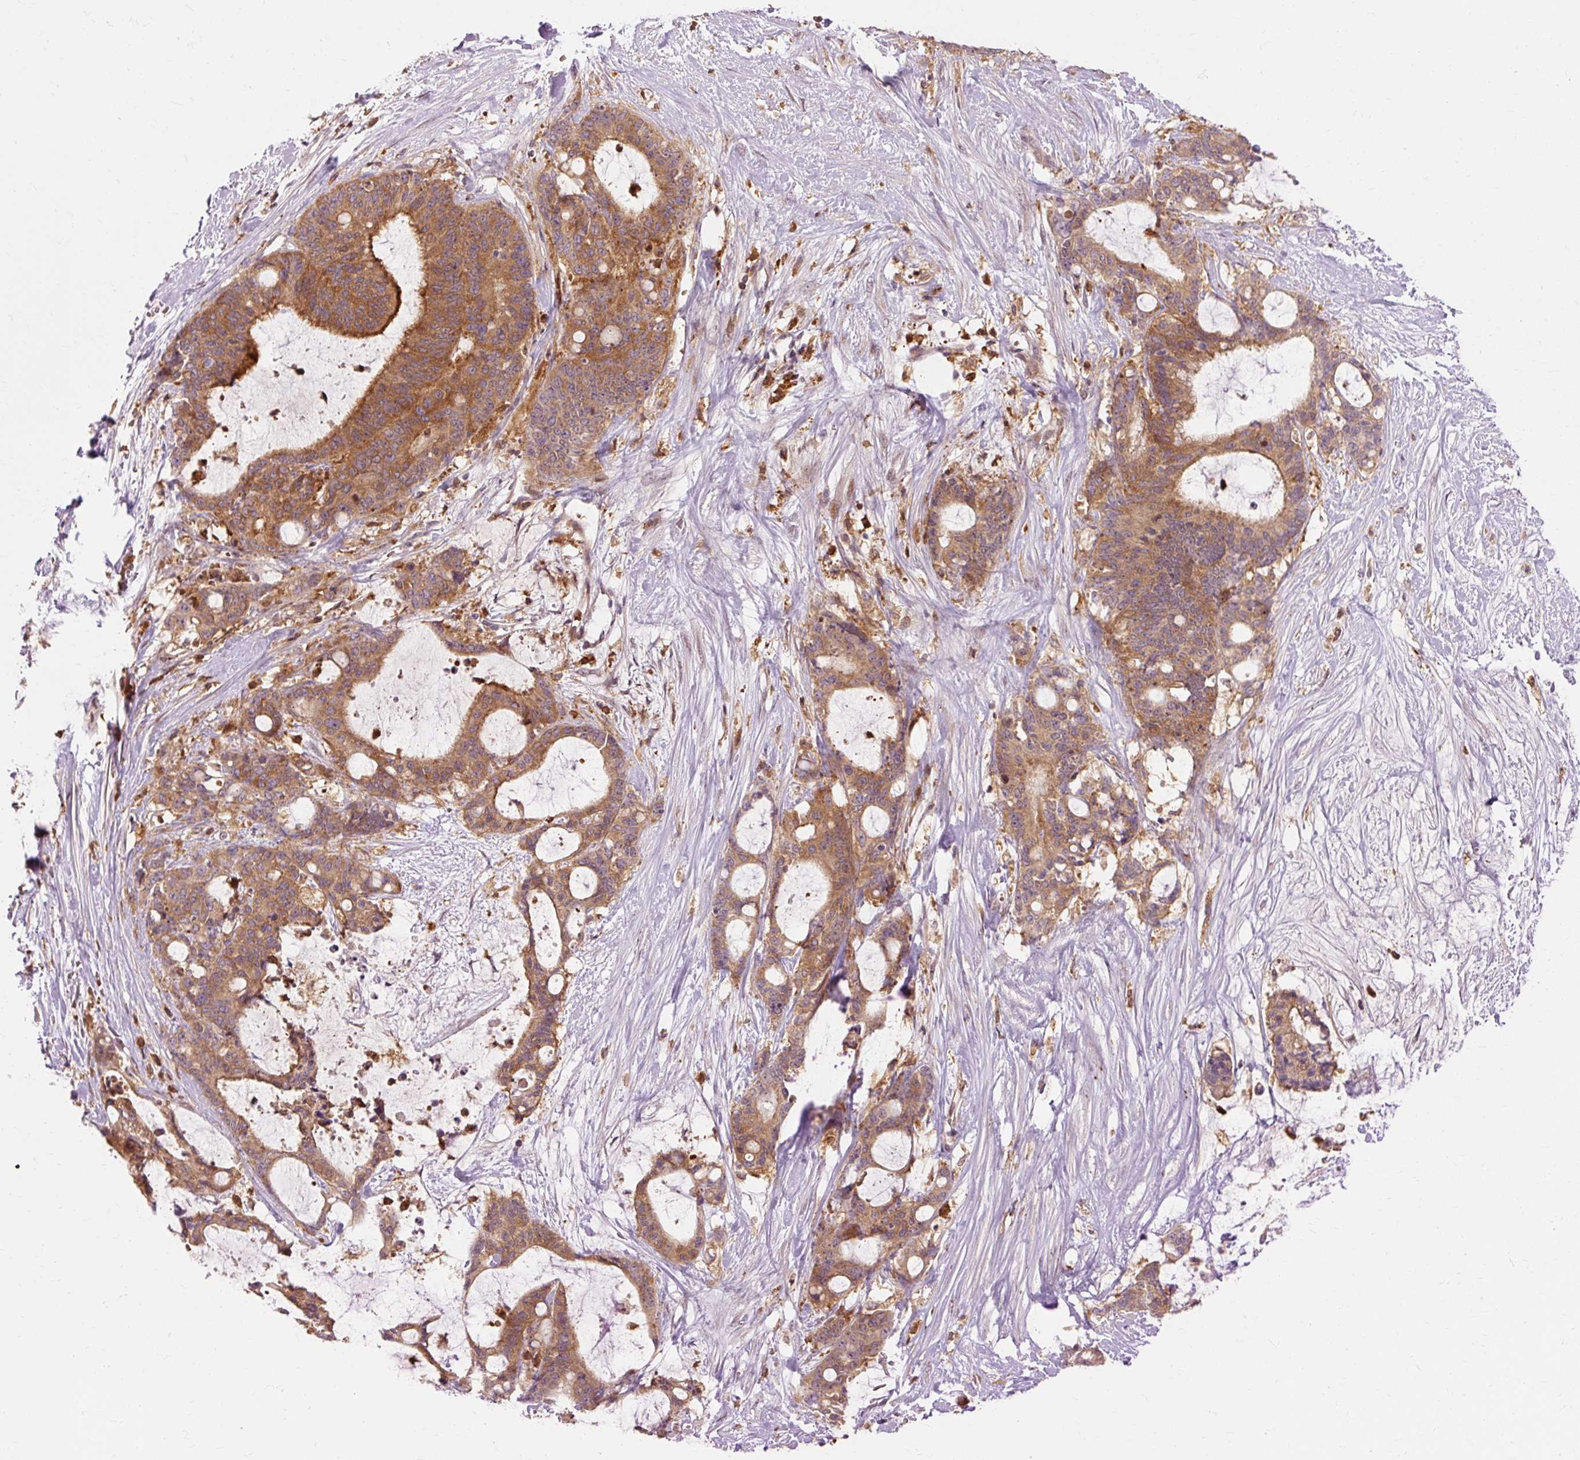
{"staining": {"intensity": "moderate", "quantity": ">75%", "location": "cytoplasmic/membranous"}, "tissue": "liver cancer", "cell_type": "Tumor cells", "image_type": "cancer", "snomed": [{"axis": "morphology", "description": "Normal tissue, NOS"}, {"axis": "morphology", "description": "Cholangiocarcinoma"}, {"axis": "topography", "description": "Liver"}, {"axis": "topography", "description": "Peripheral nerve tissue"}], "caption": "This micrograph exhibits liver cancer stained with immunohistochemistry to label a protein in brown. The cytoplasmic/membranous of tumor cells show moderate positivity for the protein. Nuclei are counter-stained blue.", "gene": "CEBPZ", "patient": {"sex": "female", "age": 73}}